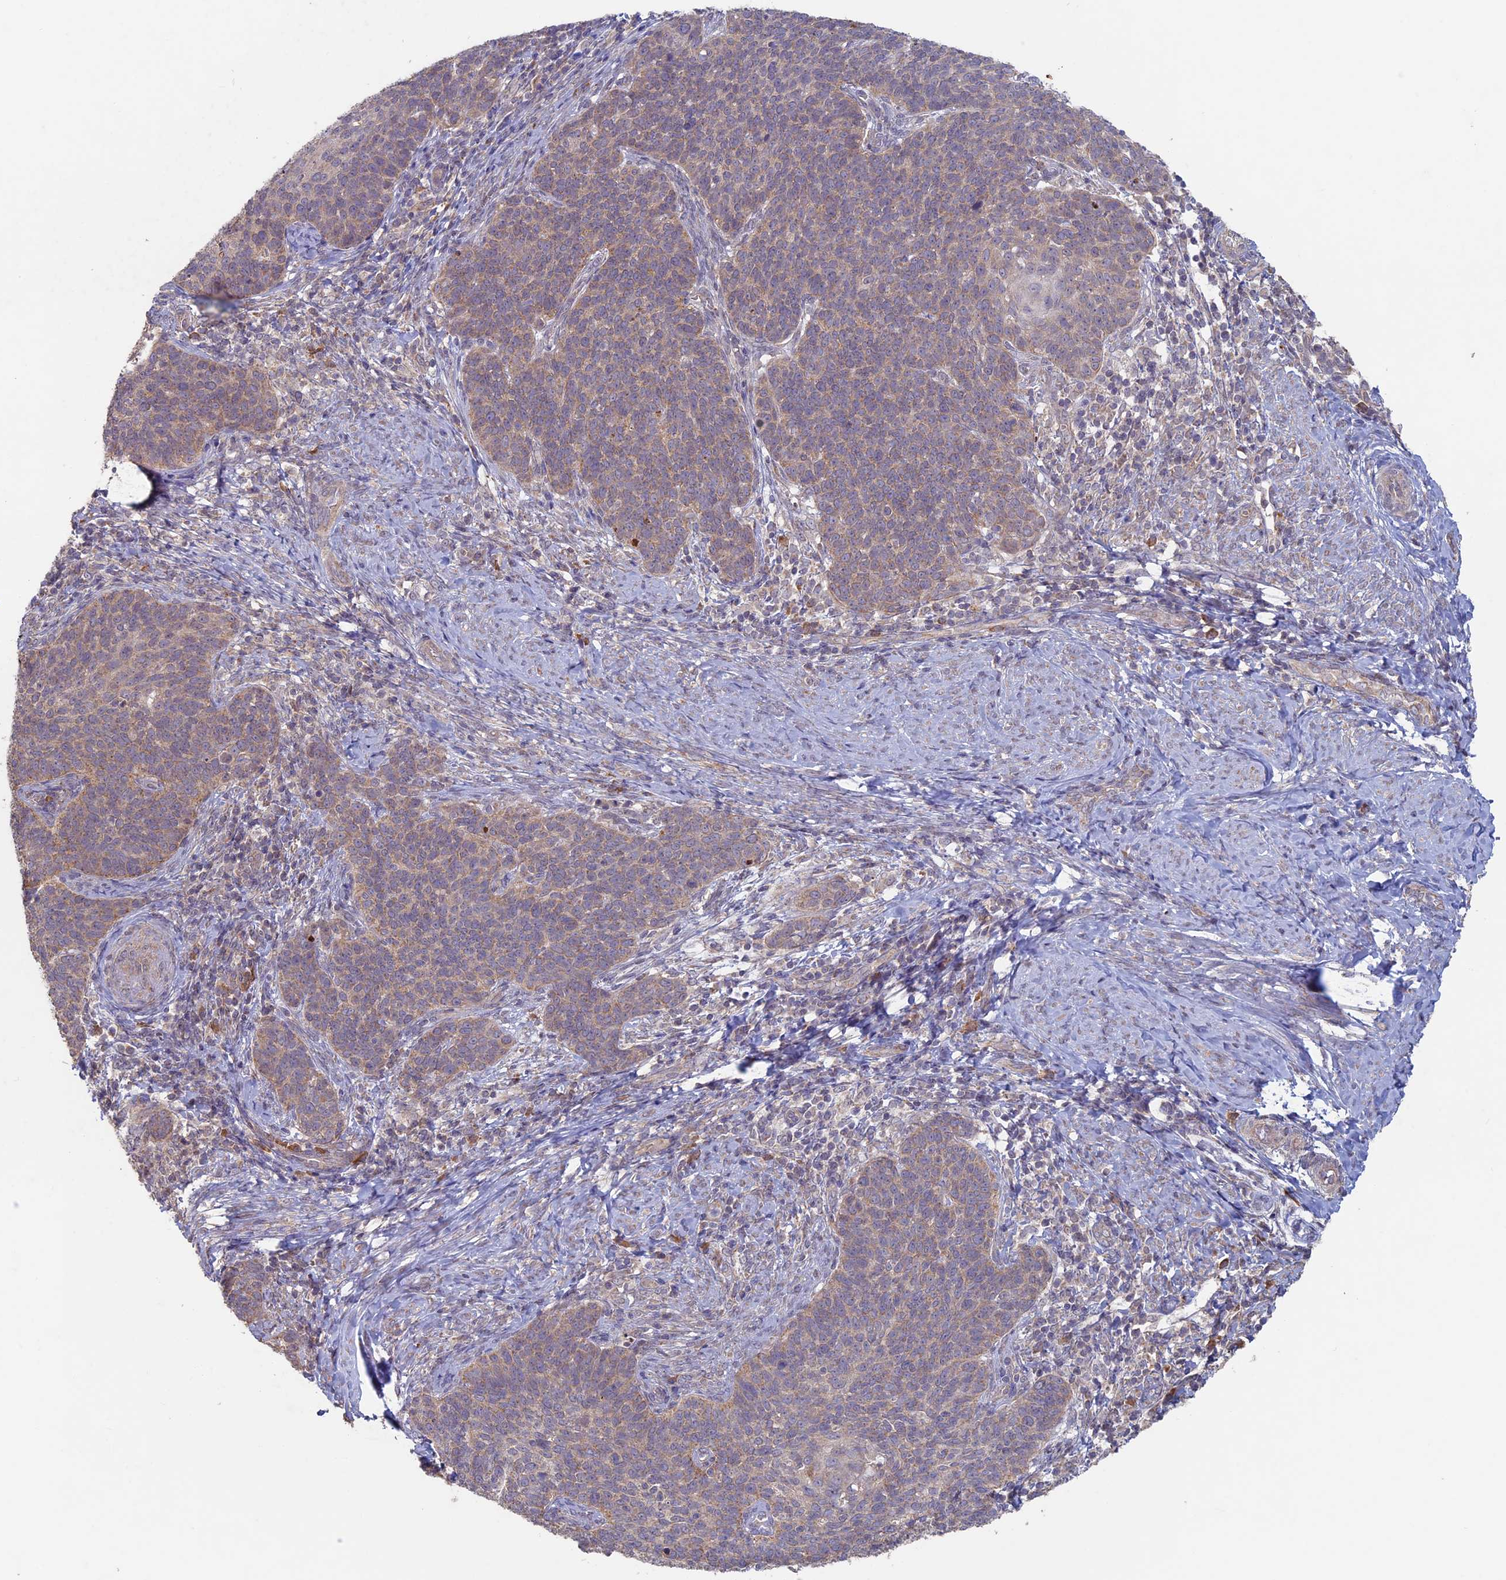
{"staining": {"intensity": "weak", "quantity": ">75%", "location": "cytoplasmic/membranous"}, "tissue": "cervical cancer", "cell_type": "Tumor cells", "image_type": "cancer", "snomed": [{"axis": "morphology", "description": "Normal tissue, NOS"}, {"axis": "morphology", "description": "Squamous cell carcinoma, NOS"}, {"axis": "topography", "description": "Cervix"}], "caption": "Immunohistochemistry of human cervical squamous cell carcinoma demonstrates low levels of weak cytoplasmic/membranous expression in about >75% of tumor cells. (DAB (3,3'-diaminobenzidine) IHC with brightfield microscopy, high magnification).", "gene": "RCCD1", "patient": {"sex": "female", "age": 39}}